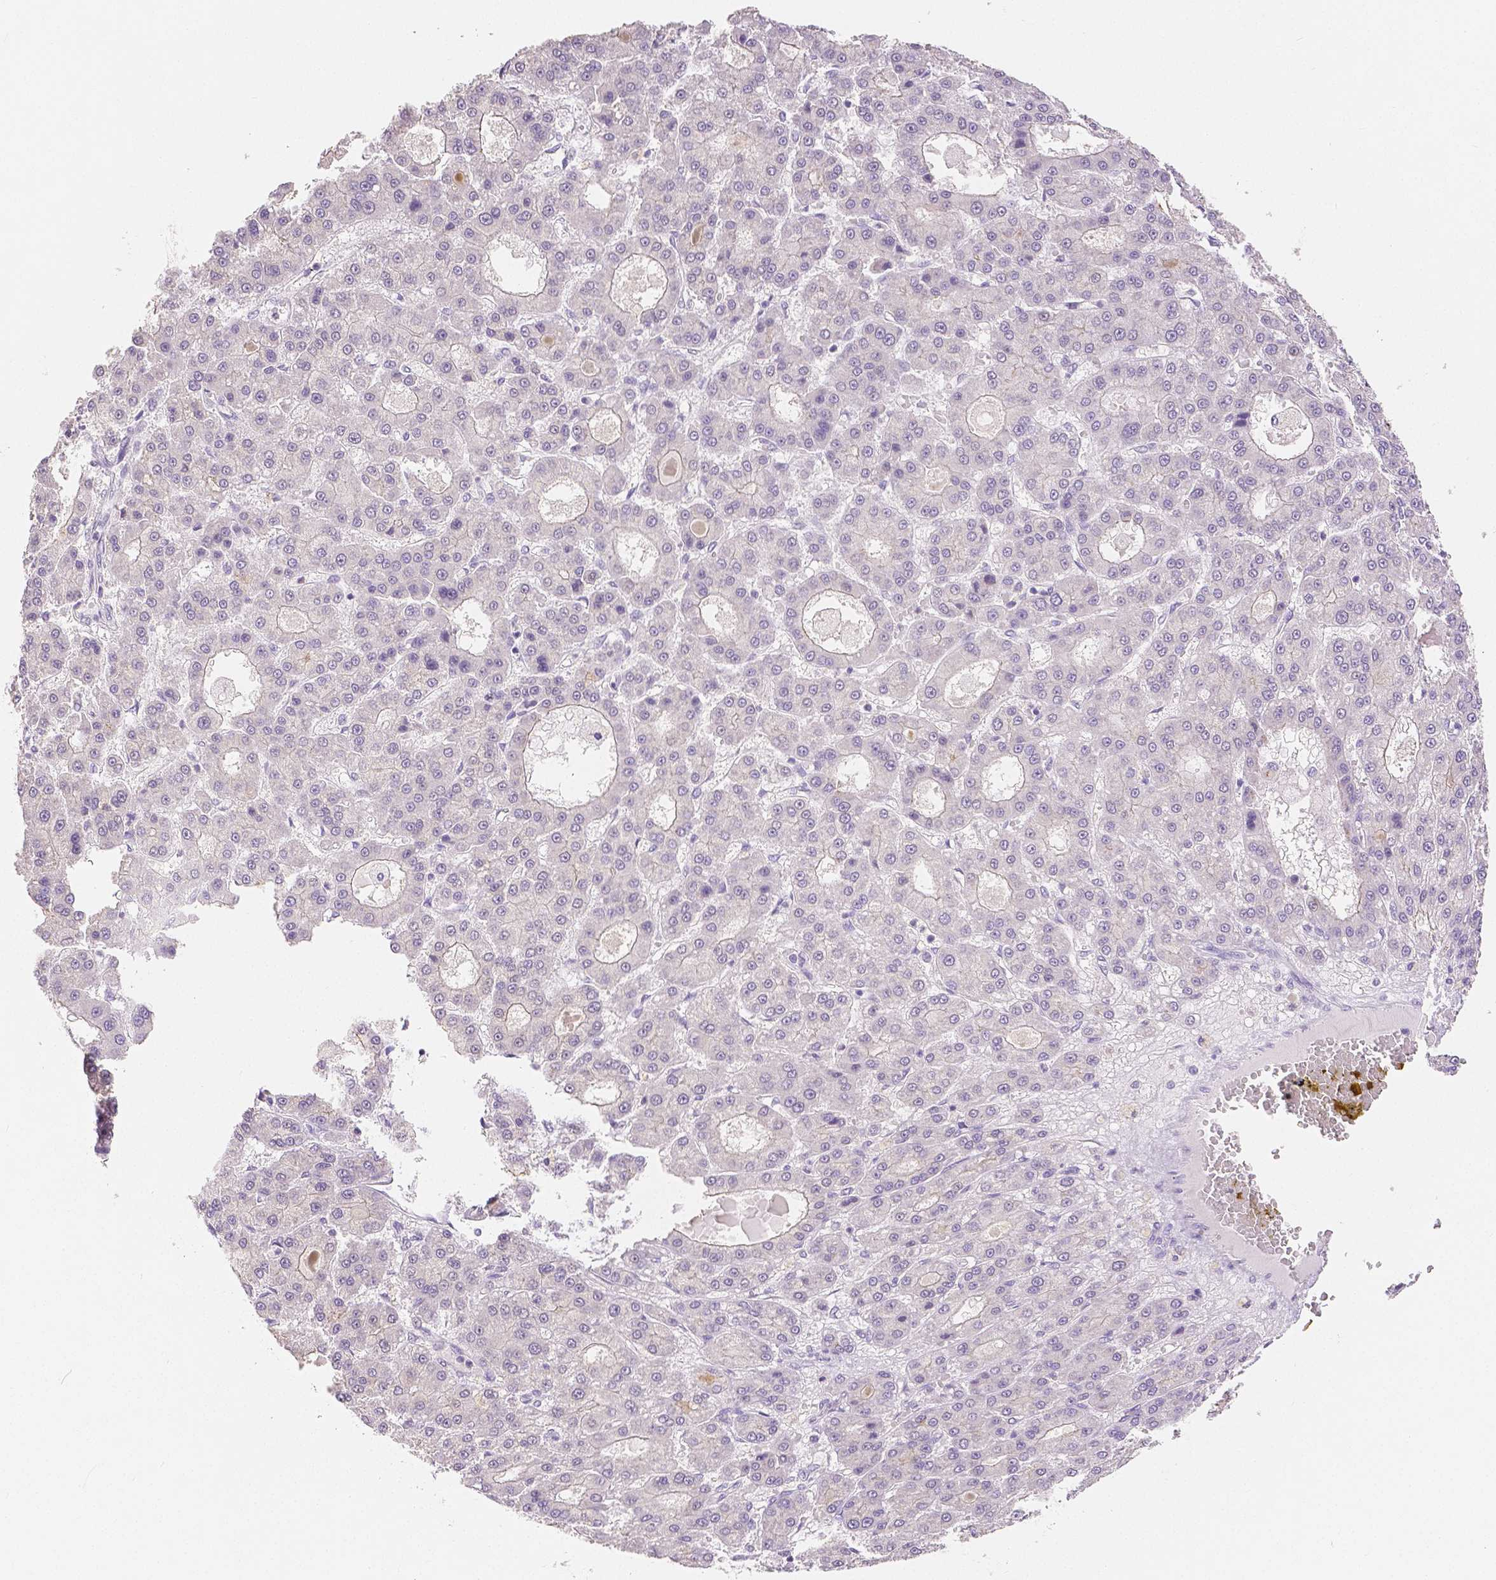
{"staining": {"intensity": "negative", "quantity": "none", "location": "none"}, "tissue": "liver cancer", "cell_type": "Tumor cells", "image_type": "cancer", "snomed": [{"axis": "morphology", "description": "Carcinoma, Hepatocellular, NOS"}, {"axis": "topography", "description": "Liver"}], "caption": "Immunohistochemistry (IHC) photomicrograph of neoplastic tissue: human liver cancer (hepatocellular carcinoma) stained with DAB reveals no significant protein positivity in tumor cells.", "gene": "OCLN", "patient": {"sex": "male", "age": 70}}